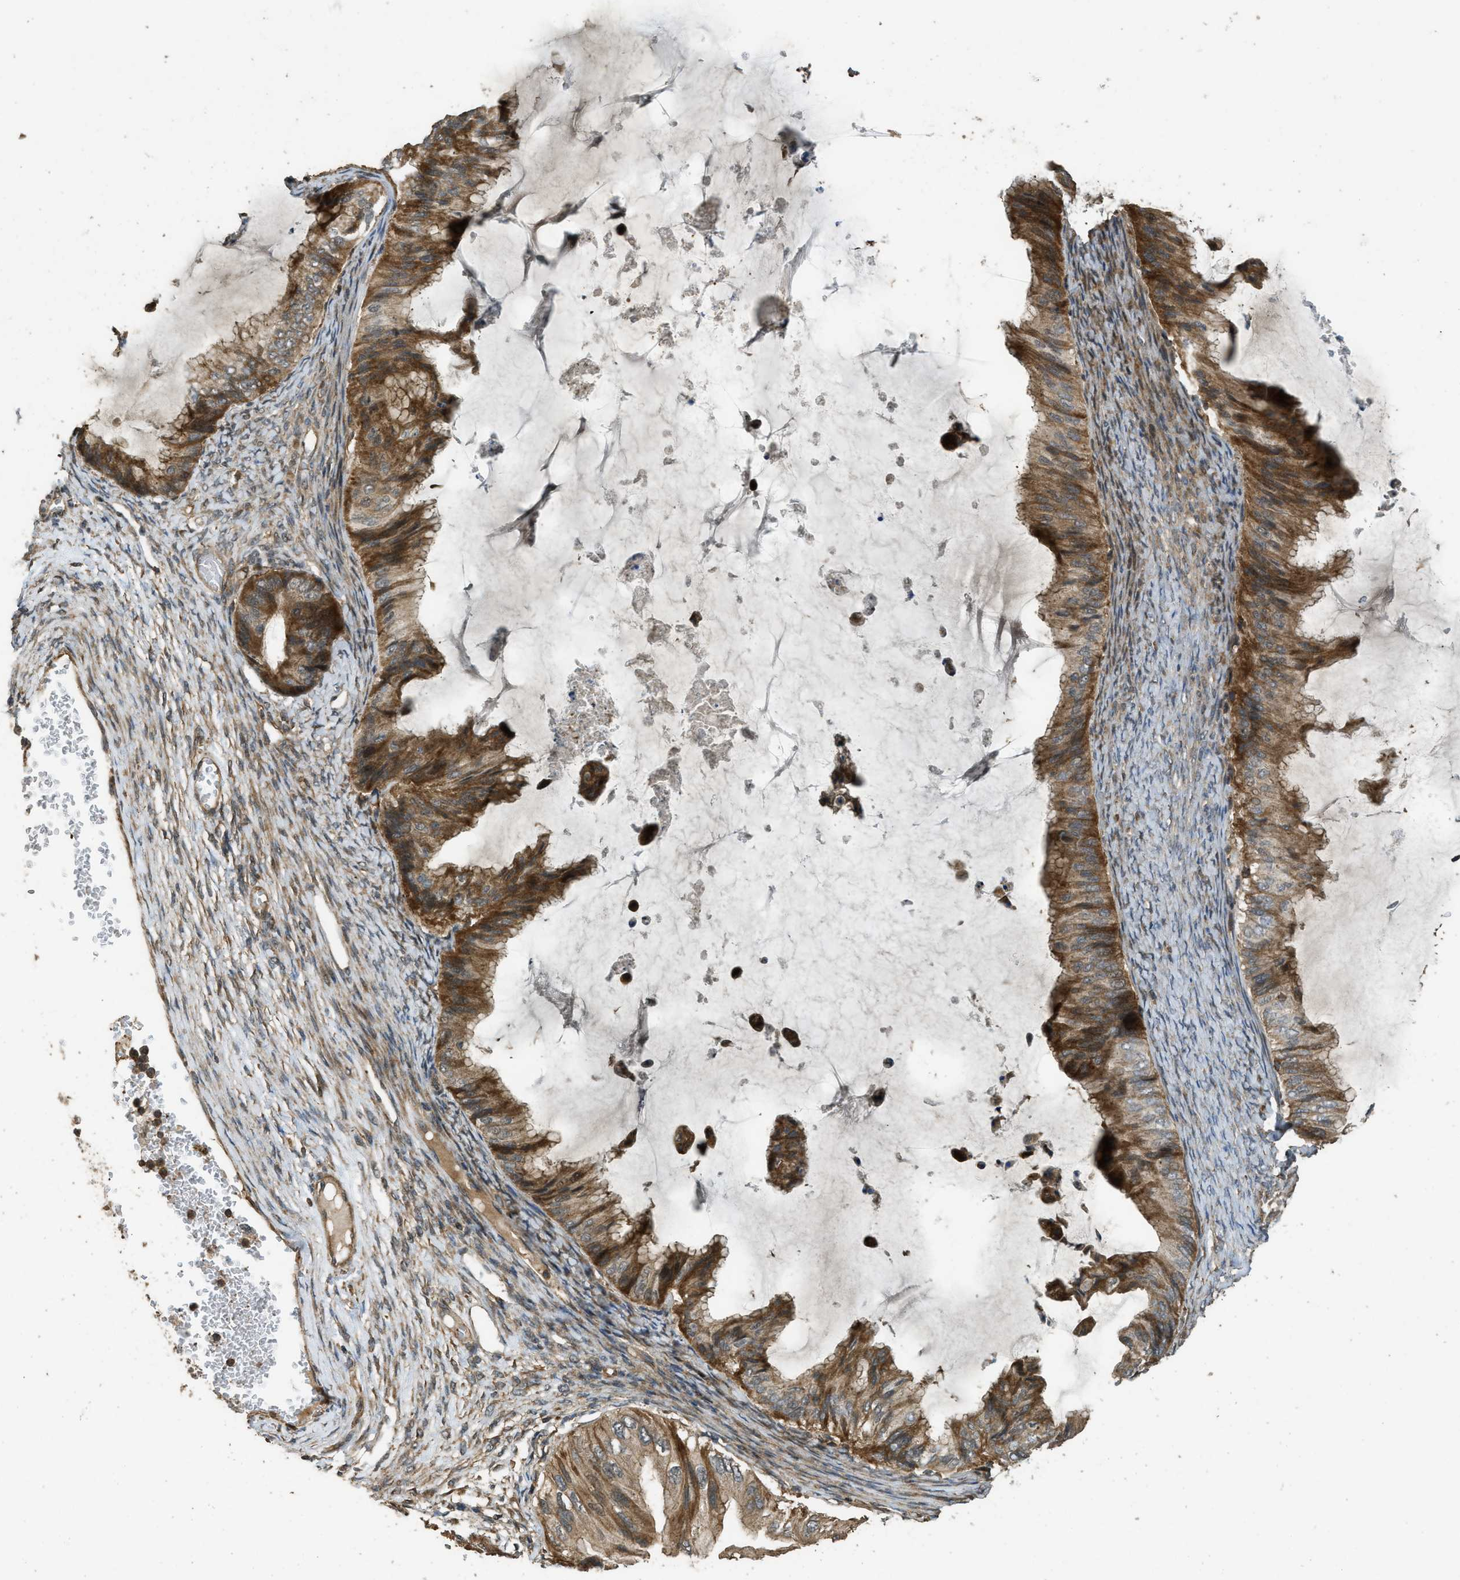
{"staining": {"intensity": "moderate", "quantity": ">75%", "location": "cytoplasmic/membranous"}, "tissue": "ovarian cancer", "cell_type": "Tumor cells", "image_type": "cancer", "snomed": [{"axis": "morphology", "description": "Cystadenocarcinoma, mucinous, NOS"}, {"axis": "topography", "description": "Ovary"}], "caption": "Tumor cells display medium levels of moderate cytoplasmic/membranous positivity in about >75% of cells in mucinous cystadenocarcinoma (ovarian). (Brightfield microscopy of DAB IHC at high magnification).", "gene": "PPP6R3", "patient": {"sex": "female", "age": 61}}